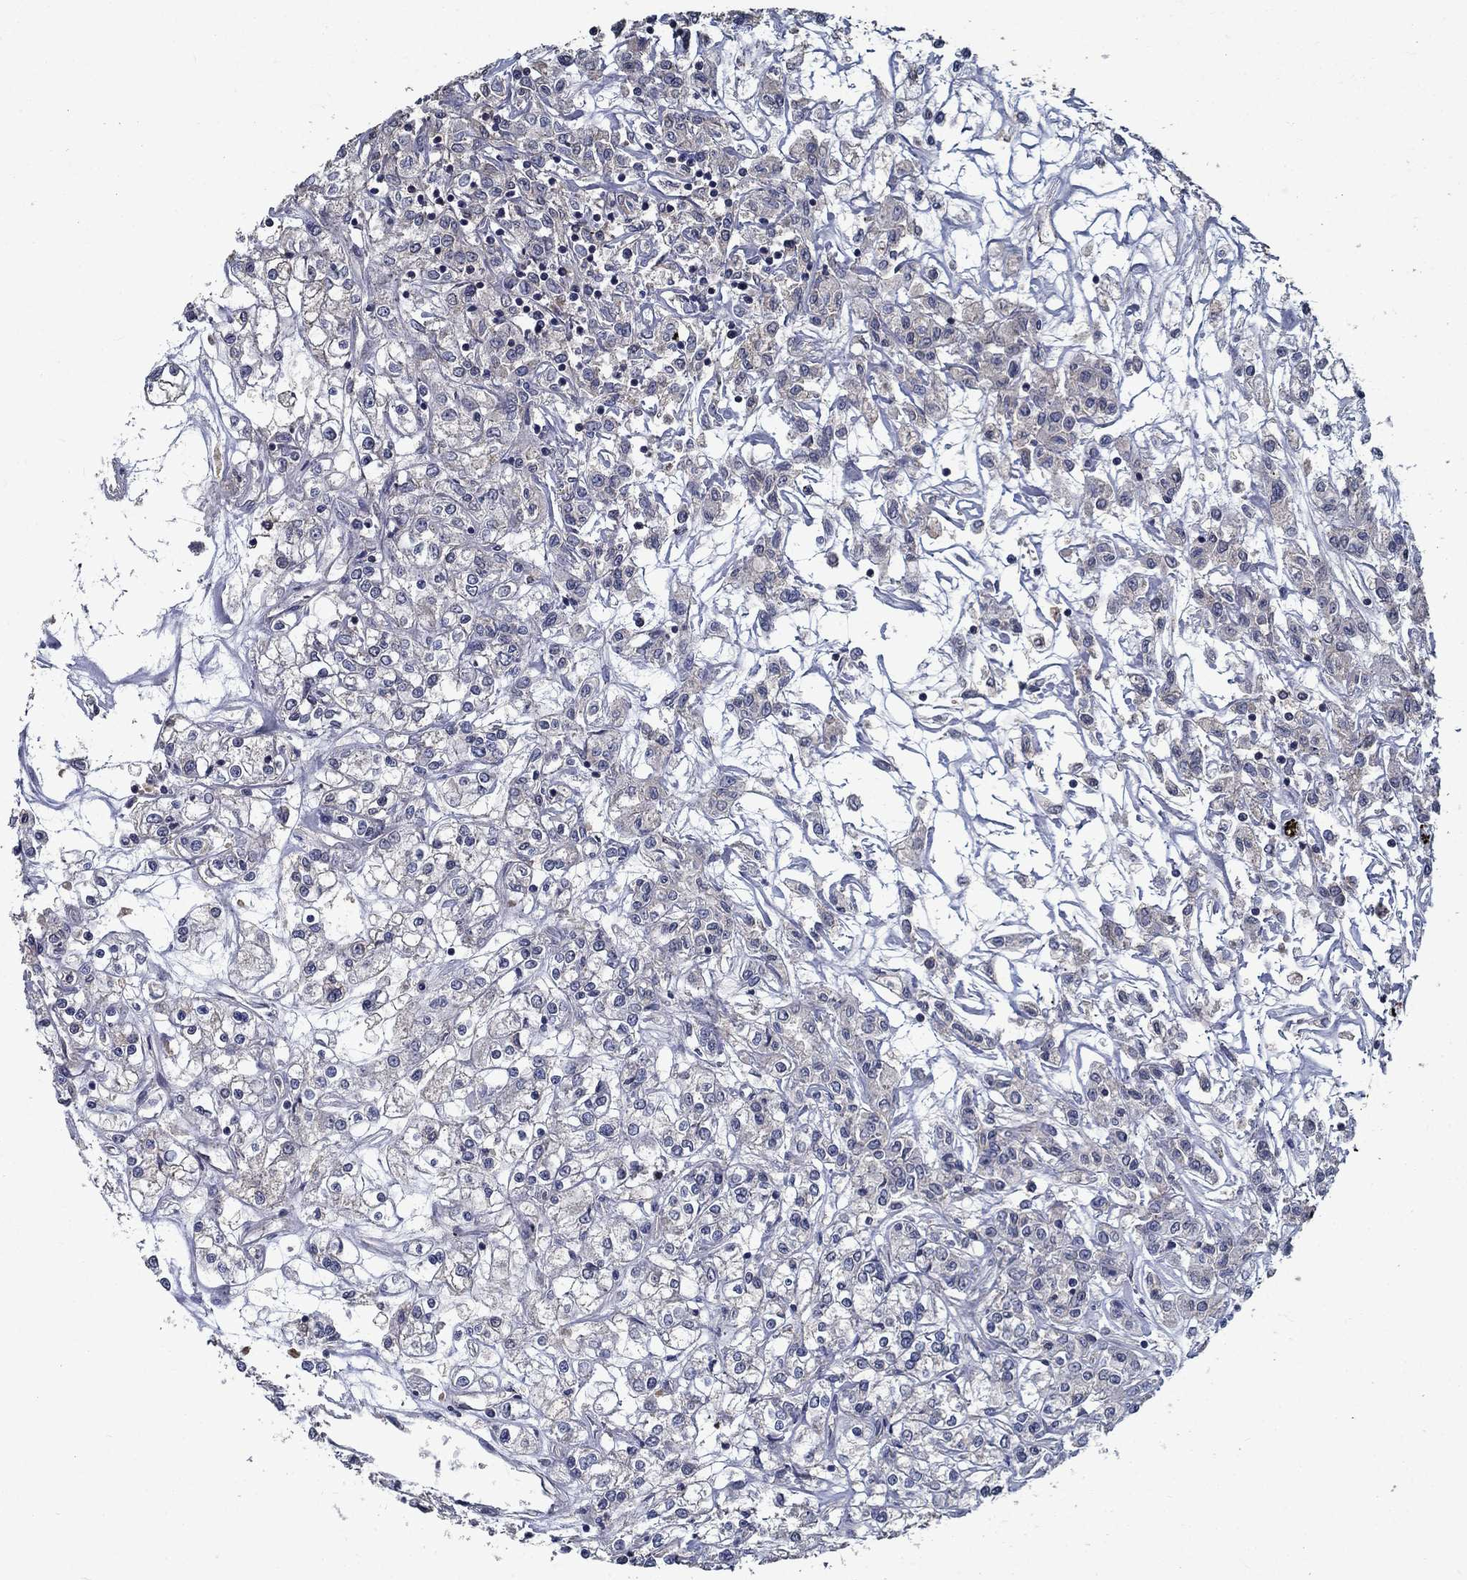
{"staining": {"intensity": "negative", "quantity": "none", "location": "none"}, "tissue": "renal cancer", "cell_type": "Tumor cells", "image_type": "cancer", "snomed": [{"axis": "morphology", "description": "Adenocarcinoma, NOS"}, {"axis": "topography", "description": "Kidney"}], "caption": "DAB (3,3'-diaminobenzidine) immunohistochemical staining of renal adenocarcinoma displays no significant positivity in tumor cells.", "gene": "SLC44A1", "patient": {"sex": "female", "age": 59}}